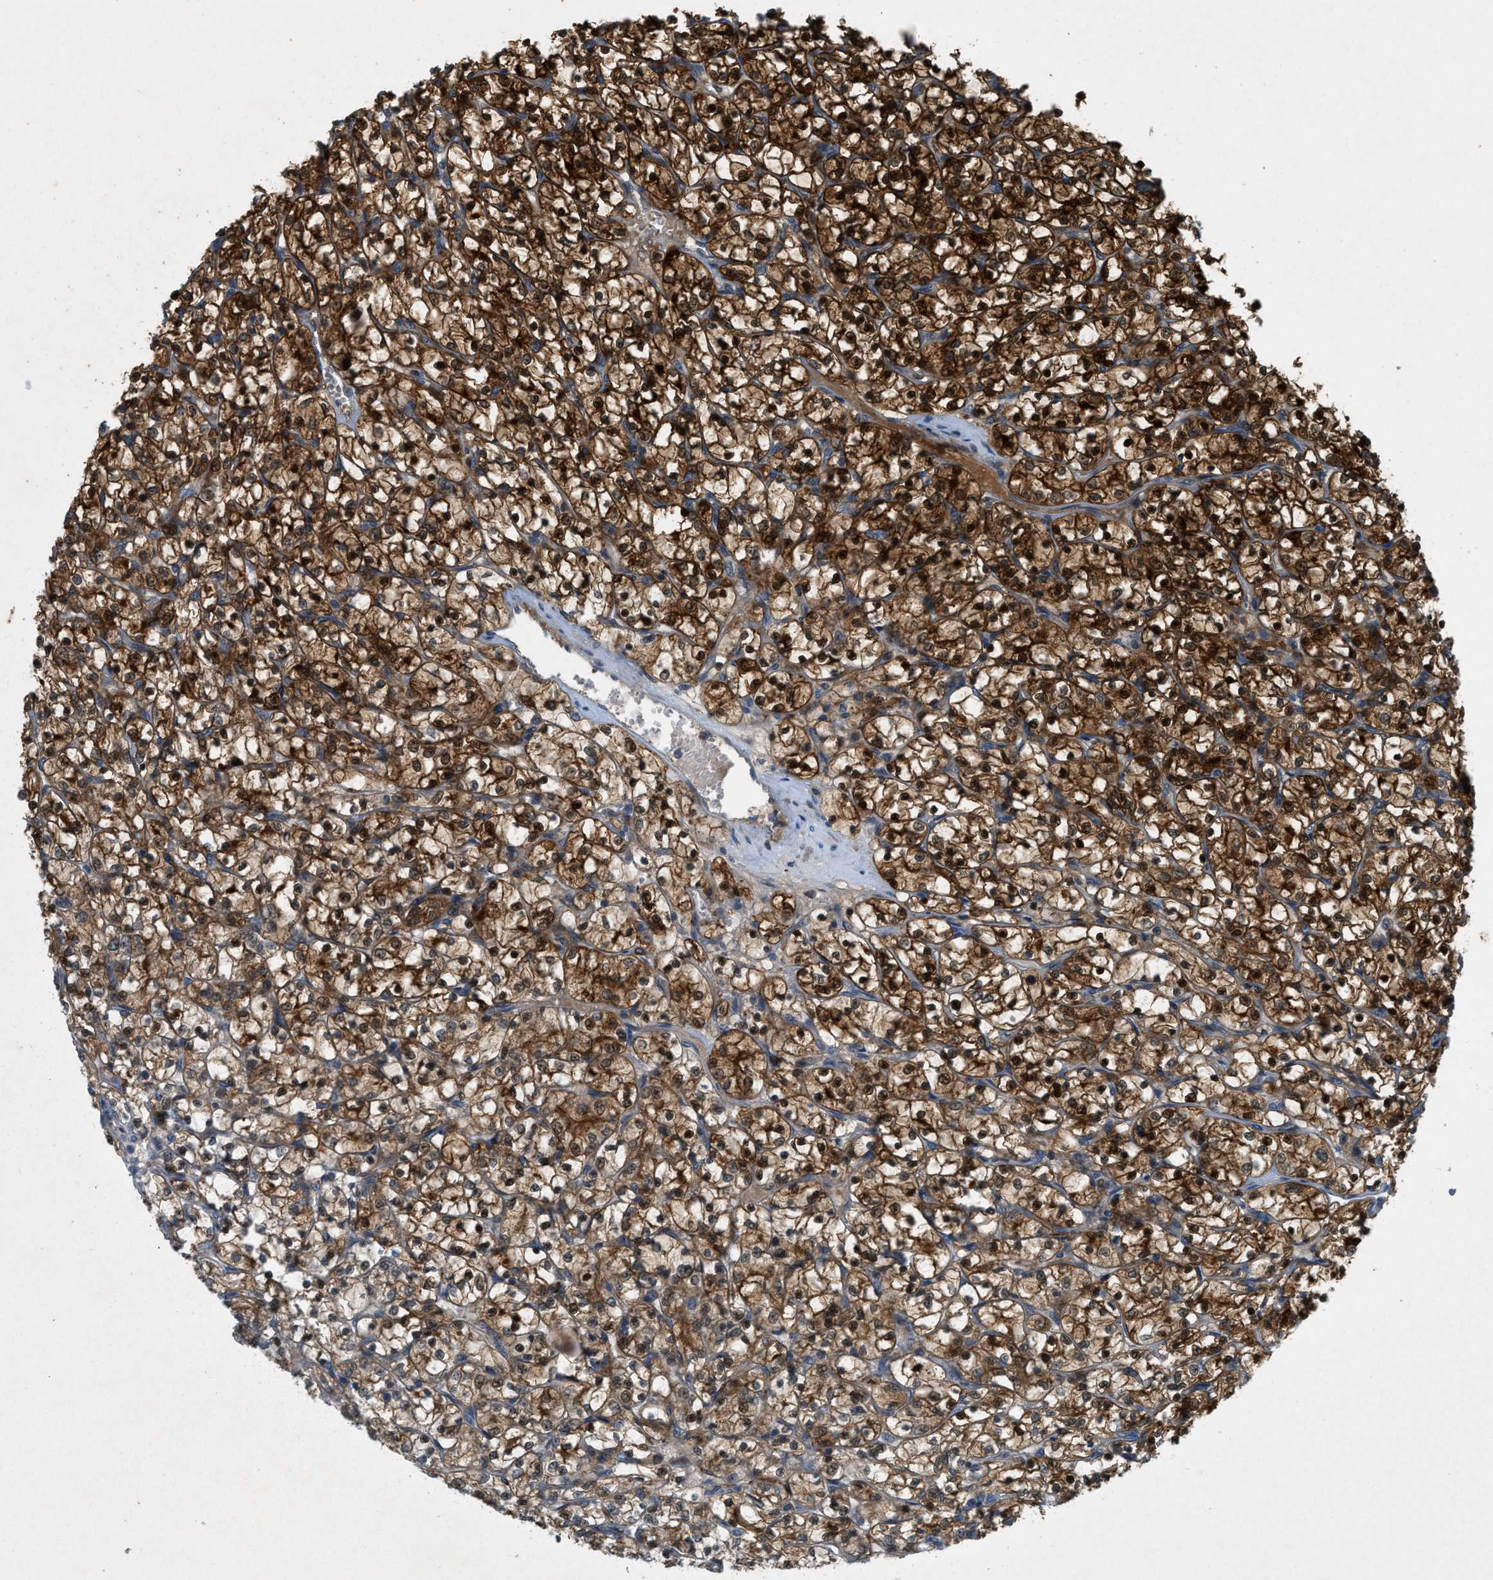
{"staining": {"intensity": "strong", "quantity": ">75%", "location": "cytoplasmic/membranous,nuclear"}, "tissue": "renal cancer", "cell_type": "Tumor cells", "image_type": "cancer", "snomed": [{"axis": "morphology", "description": "Adenocarcinoma, NOS"}, {"axis": "topography", "description": "Kidney"}], "caption": "IHC photomicrograph of neoplastic tissue: human adenocarcinoma (renal) stained using immunohistochemistry (IHC) exhibits high levels of strong protein expression localized specifically in the cytoplasmic/membranous and nuclear of tumor cells, appearing as a cytoplasmic/membranous and nuclear brown color.", "gene": "PDCL3", "patient": {"sex": "female", "age": 69}}